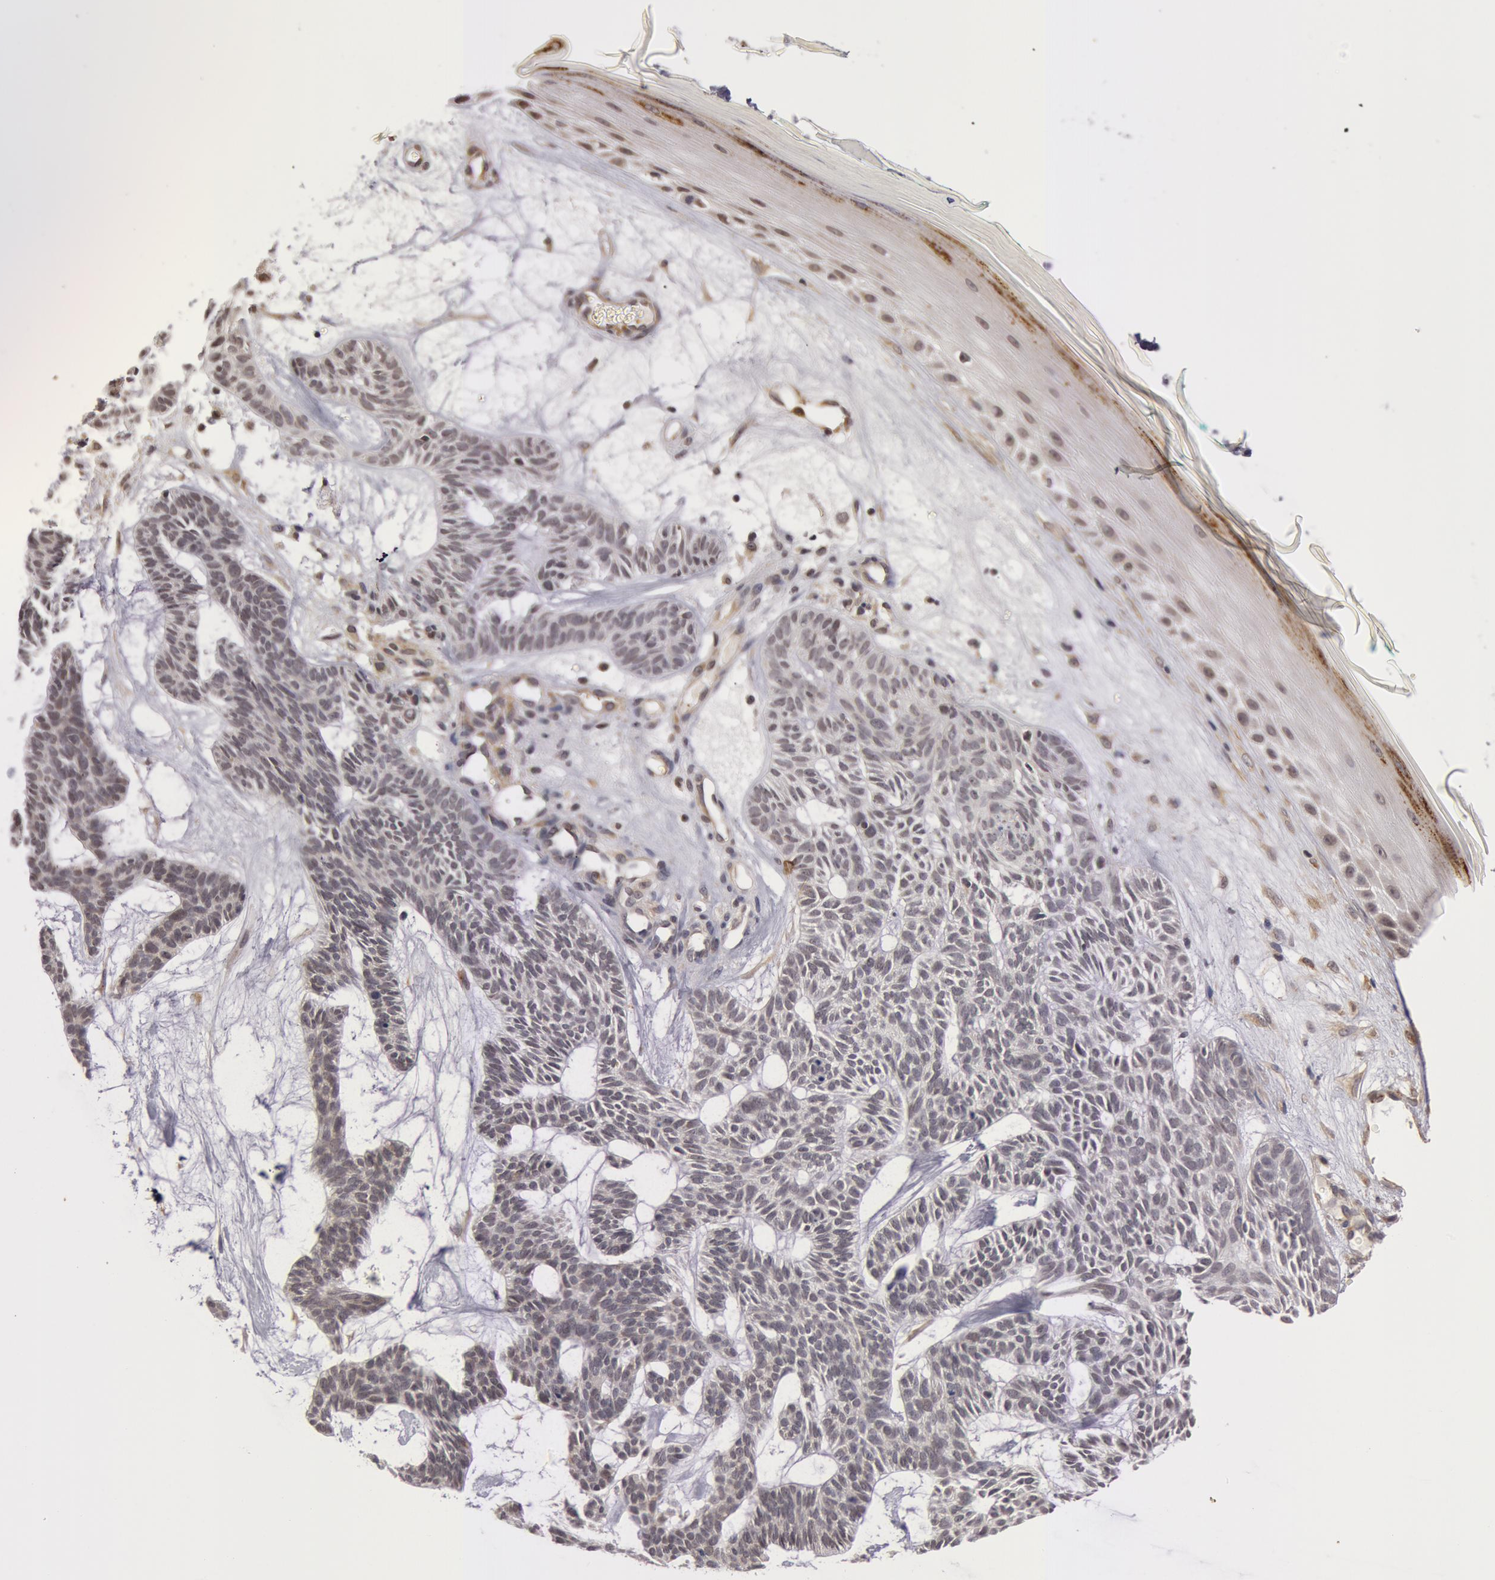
{"staining": {"intensity": "negative", "quantity": "none", "location": "none"}, "tissue": "skin cancer", "cell_type": "Tumor cells", "image_type": "cancer", "snomed": [{"axis": "morphology", "description": "Basal cell carcinoma"}, {"axis": "topography", "description": "Skin"}], "caption": "A high-resolution photomicrograph shows IHC staining of basal cell carcinoma (skin), which displays no significant staining in tumor cells. The staining is performed using DAB (3,3'-diaminobenzidine) brown chromogen with nuclei counter-stained in using hematoxylin.", "gene": "SYTL4", "patient": {"sex": "male", "age": 75}}